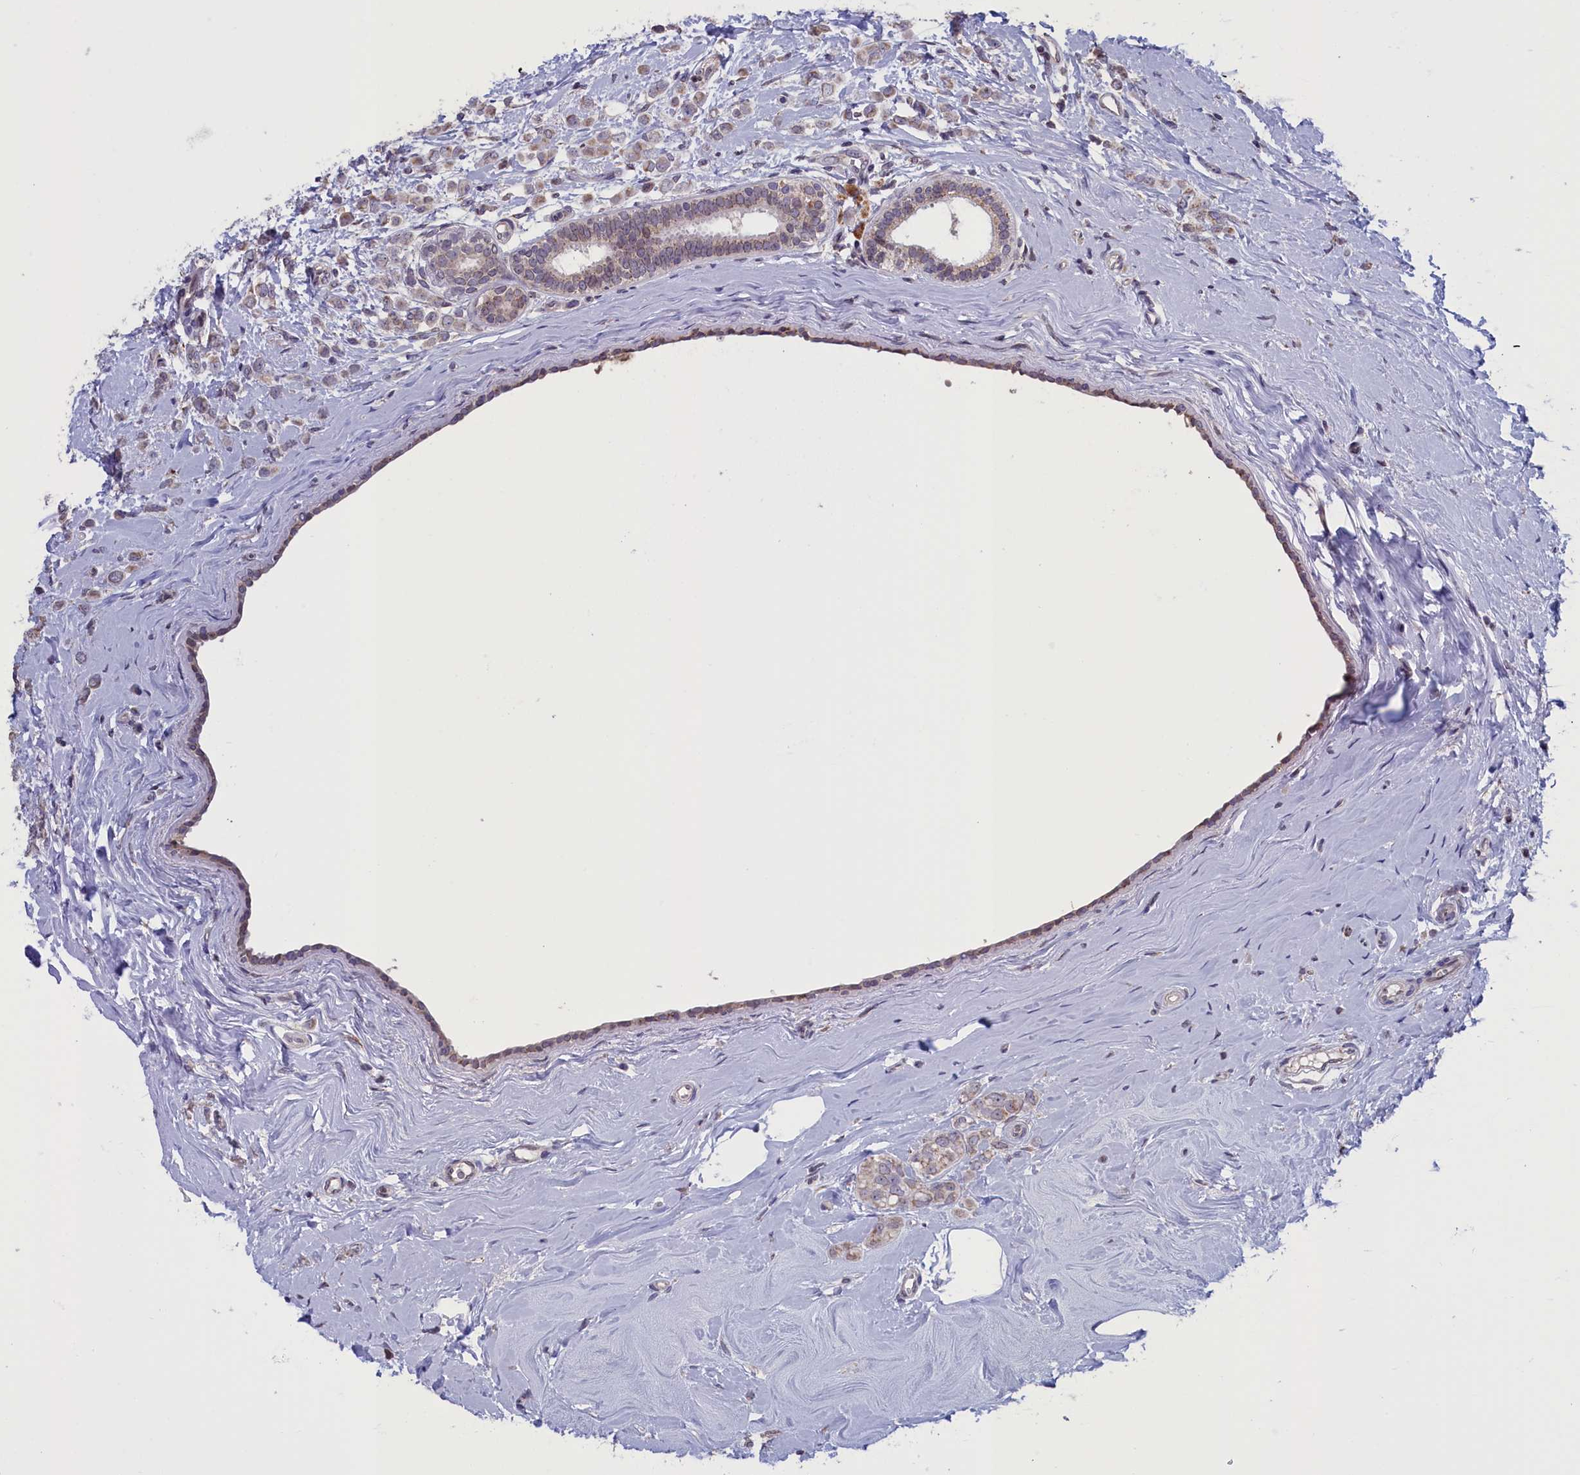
{"staining": {"intensity": "weak", "quantity": ">75%", "location": "cytoplasmic/membranous"}, "tissue": "breast cancer", "cell_type": "Tumor cells", "image_type": "cancer", "snomed": [{"axis": "morphology", "description": "Lobular carcinoma"}, {"axis": "topography", "description": "Breast"}], "caption": "High-power microscopy captured an immunohistochemistry micrograph of breast cancer, revealing weak cytoplasmic/membranous staining in about >75% of tumor cells.", "gene": "PARS2", "patient": {"sex": "female", "age": 47}}